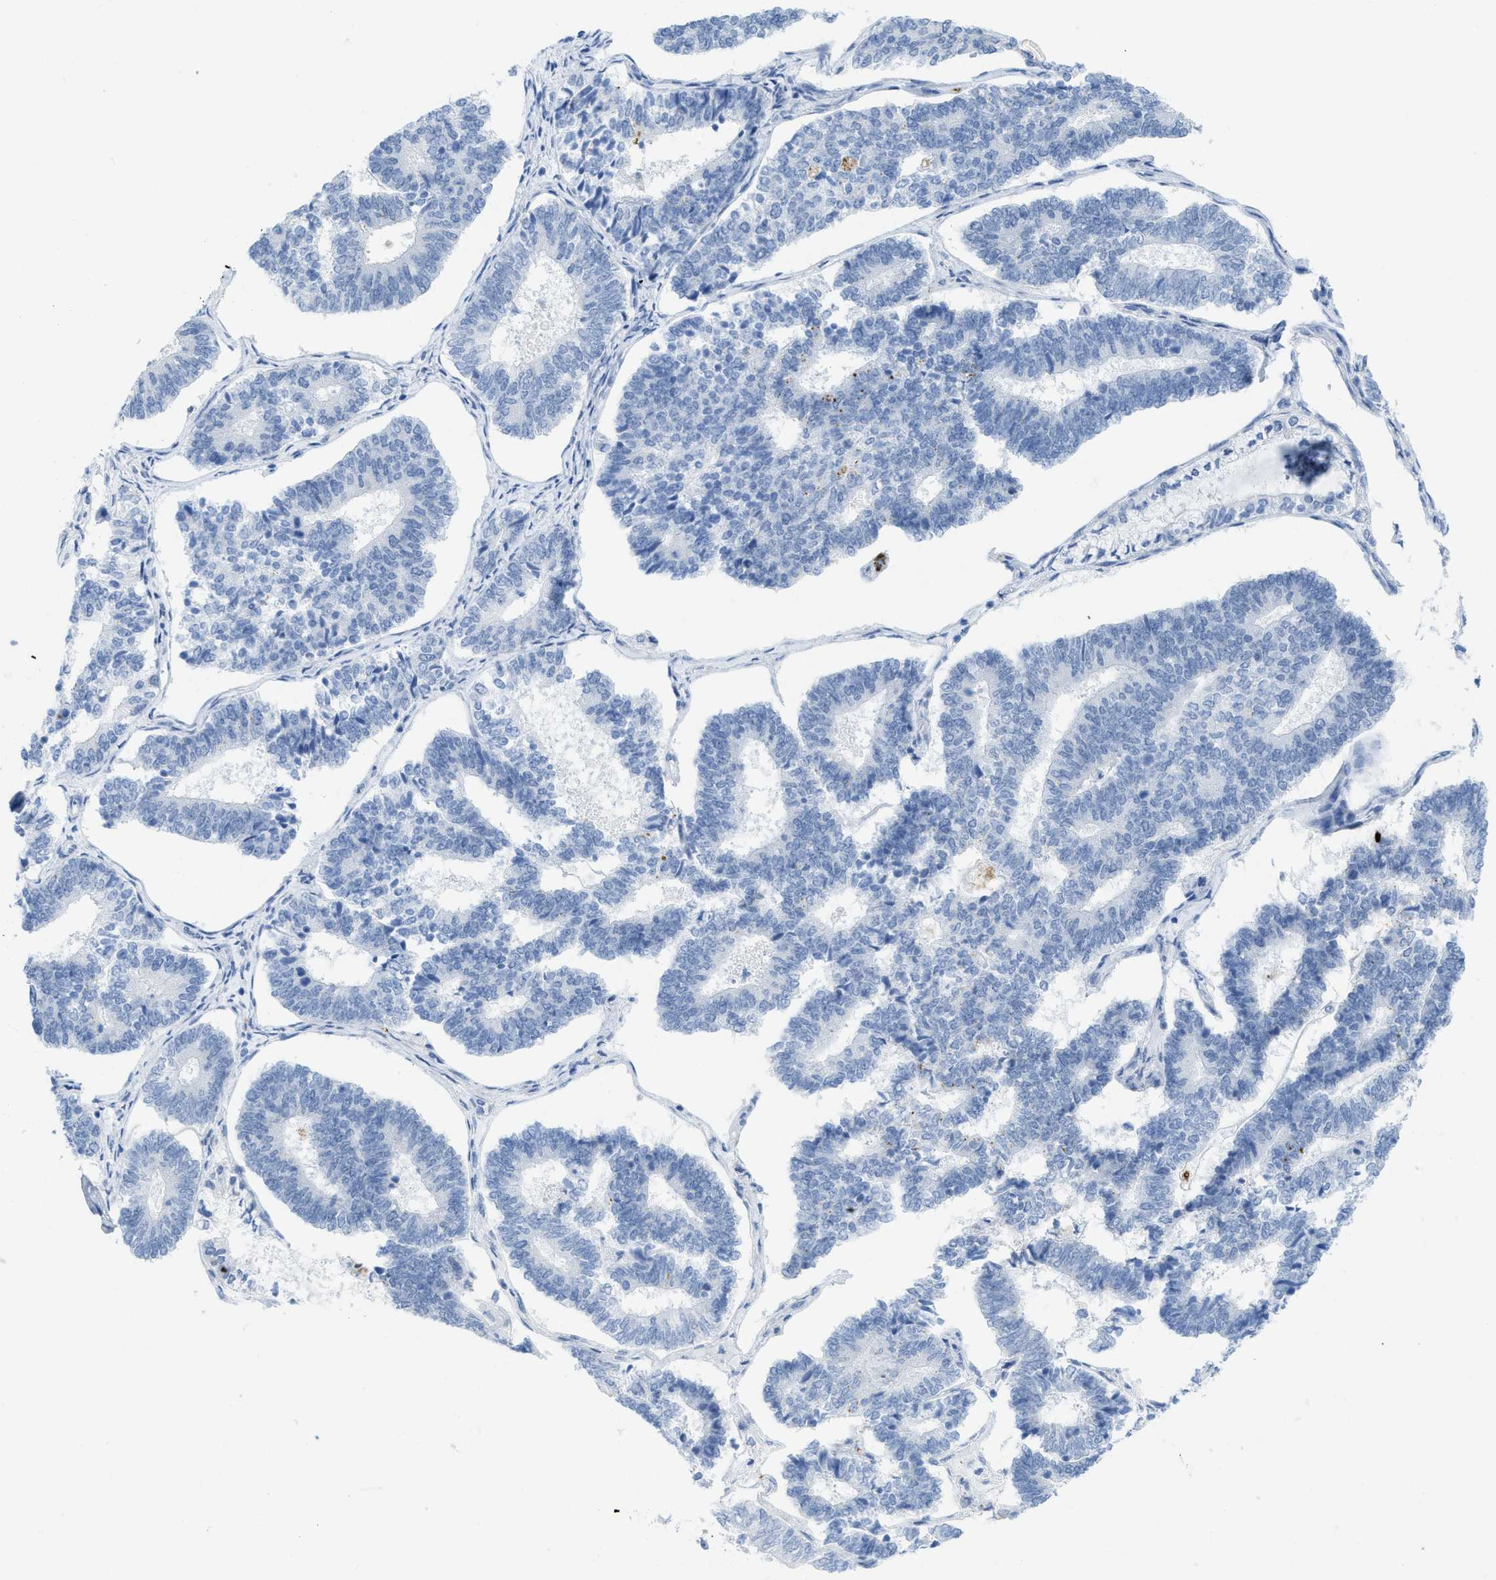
{"staining": {"intensity": "negative", "quantity": "none", "location": "none"}, "tissue": "endometrial cancer", "cell_type": "Tumor cells", "image_type": "cancer", "snomed": [{"axis": "morphology", "description": "Adenocarcinoma, NOS"}, {"axis": "topography", "description": "Endometrium"}], "caption": "High power microscopy image of an IHC micrograph of endometrial adenocarcinoma, revealing no significant positivity in tumor cells. (DAB immunohistochemistry (IHC) visualized using brightfield microscopy, high magnification).", "gene": "WDR4", "patient": {"sex": "female", "age": 70}}